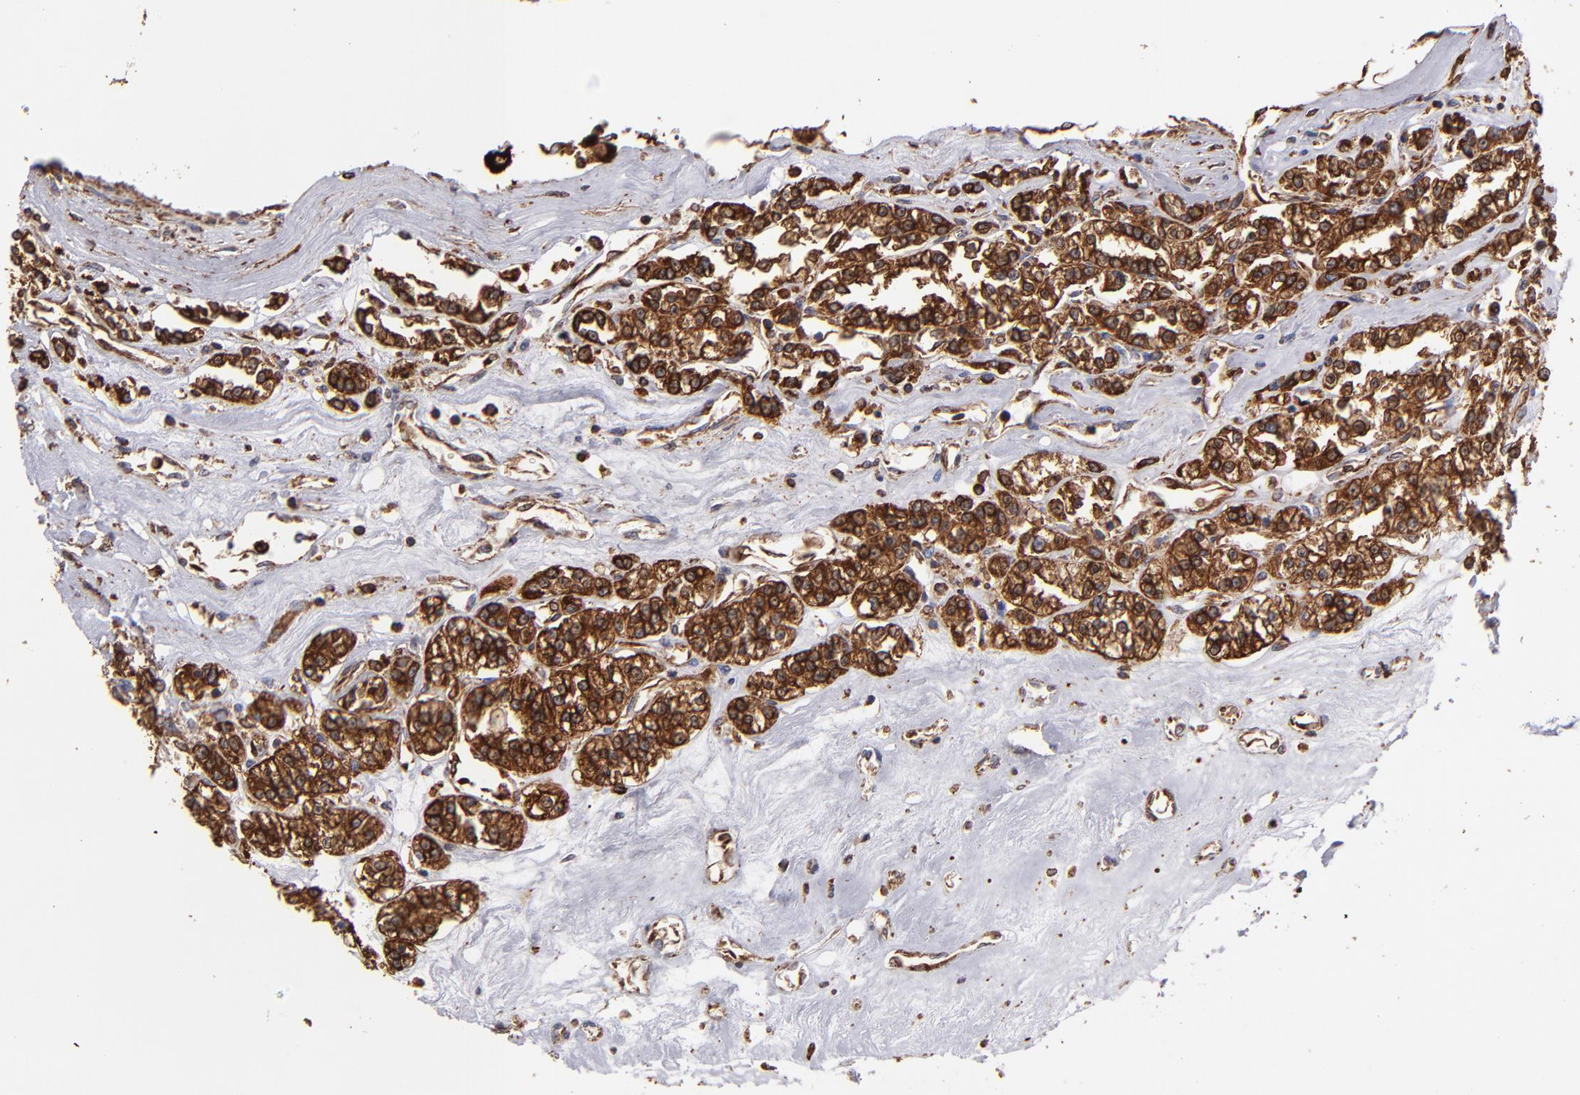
{"staining": {"intensity": "strong", "quantity": ">75%", "location": "cytoplasmic/membranous"}, "tissue": "renal cancer", "cell_type": "Tumor cells", "image_type": "cancer", "snomed": [{"axis": "morphology", "description": "Adenocarcinoma, NOS"}, {"axis": "topography", "description": "Kidney"}], "caption": "Protein expression analysis of human renal cancer (adenocarcinoma) reveals strong cytoplasmic/membranous expression in approximately >75% of tumor cells.", "gene": "MVP", "patient": {"sex": "female", "age": 76}}